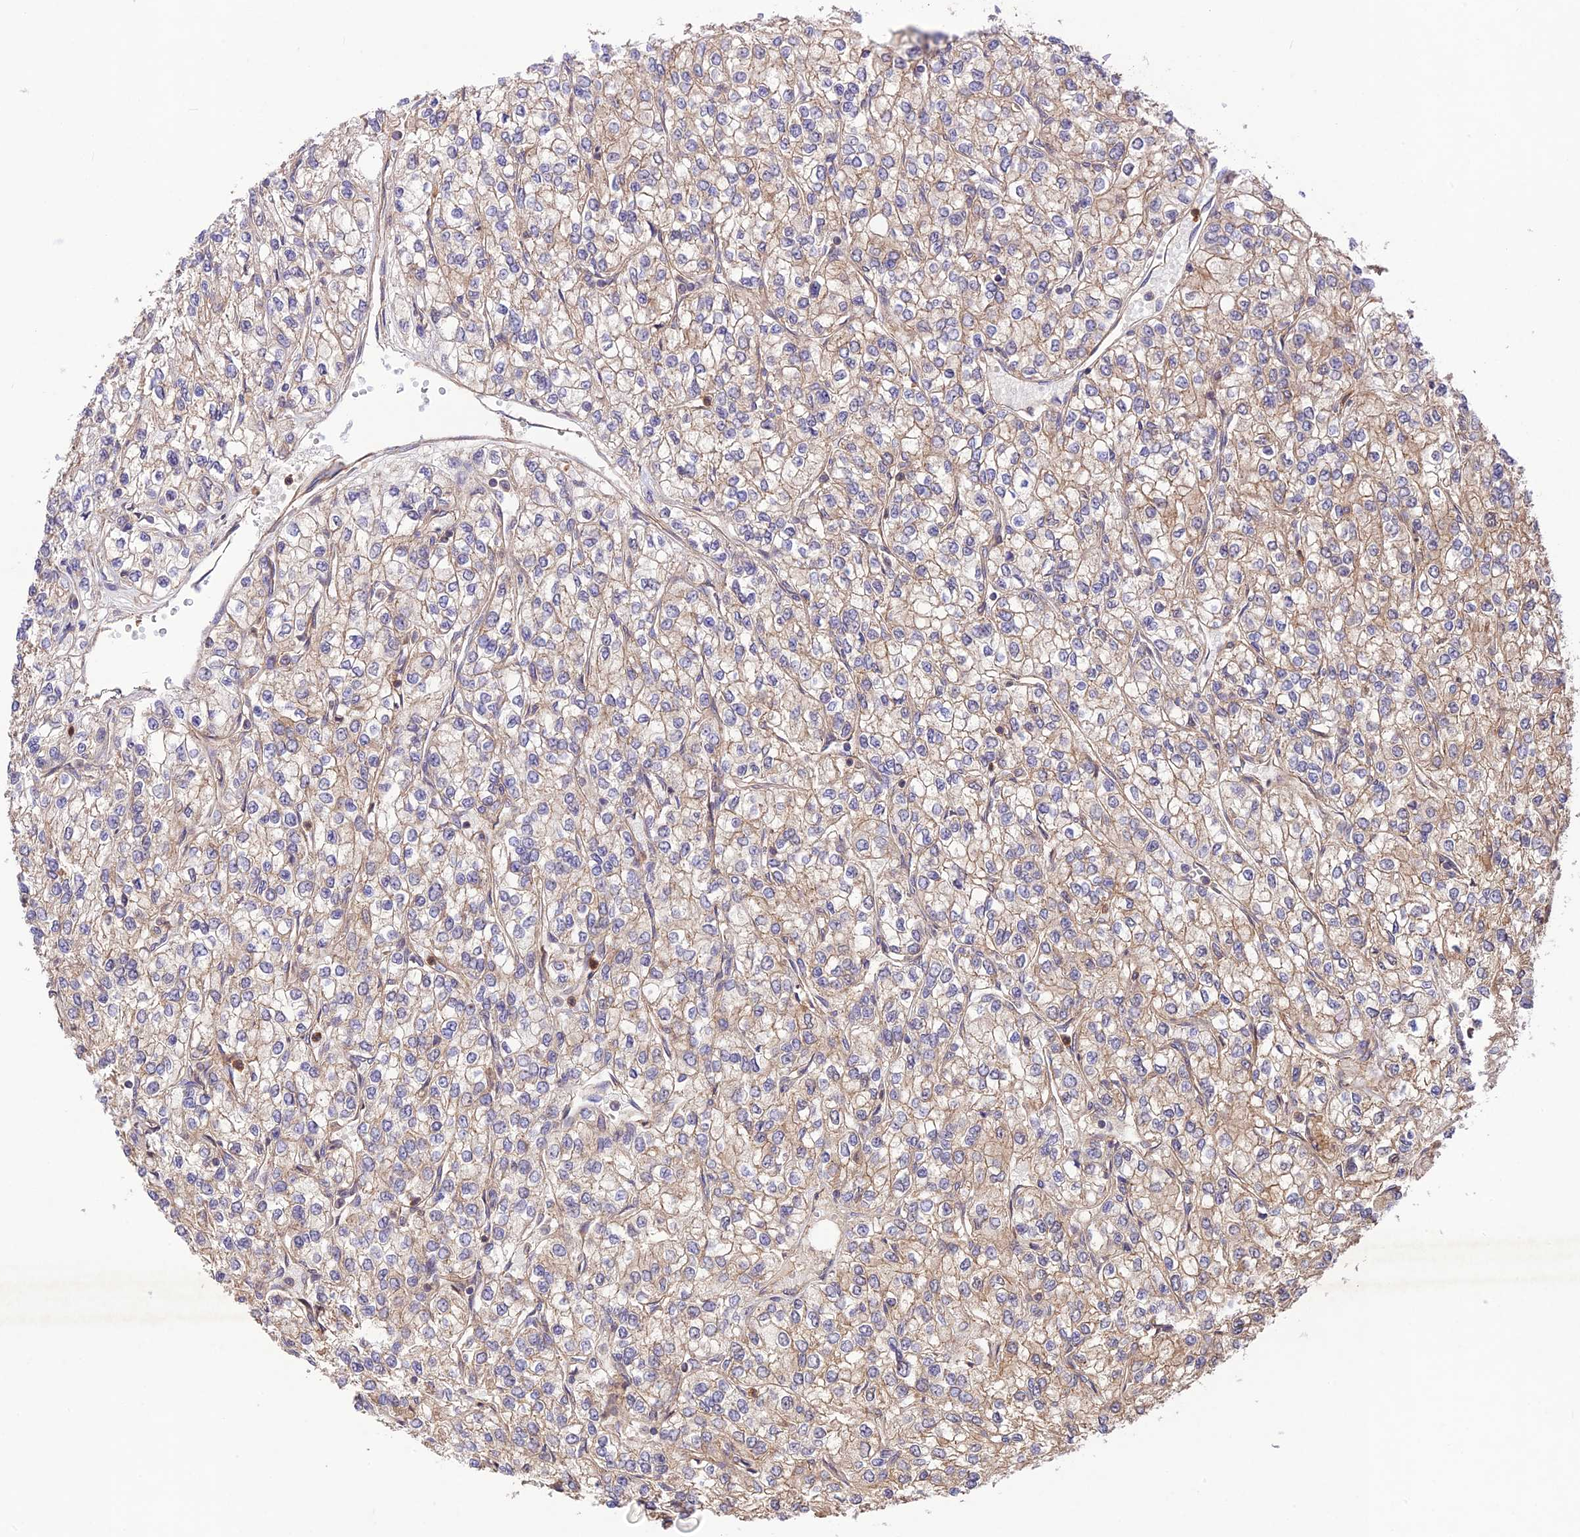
{"staining": {"intensity": "weak", "quantity": "<25%", "location": "cytoplasmic/membranous"}, "tissue": "renal cancer", "cell_type": "Tumor cells", "image_type": "cancer", "snomed": [{"axis": "morphology", "description": "Adenocarcinoma, NOS"}, {"axis": "topography", "description": "Kidney"}], "caption": "High power microscopy photomicrograph of an immunohistochemistry (IHC) photomicrograph of renal adenocarcinoma, revealing no significant positivity in tumor cells.", "gene": "FCHSD1", "patient": {"sex": "male", "age": 80}}